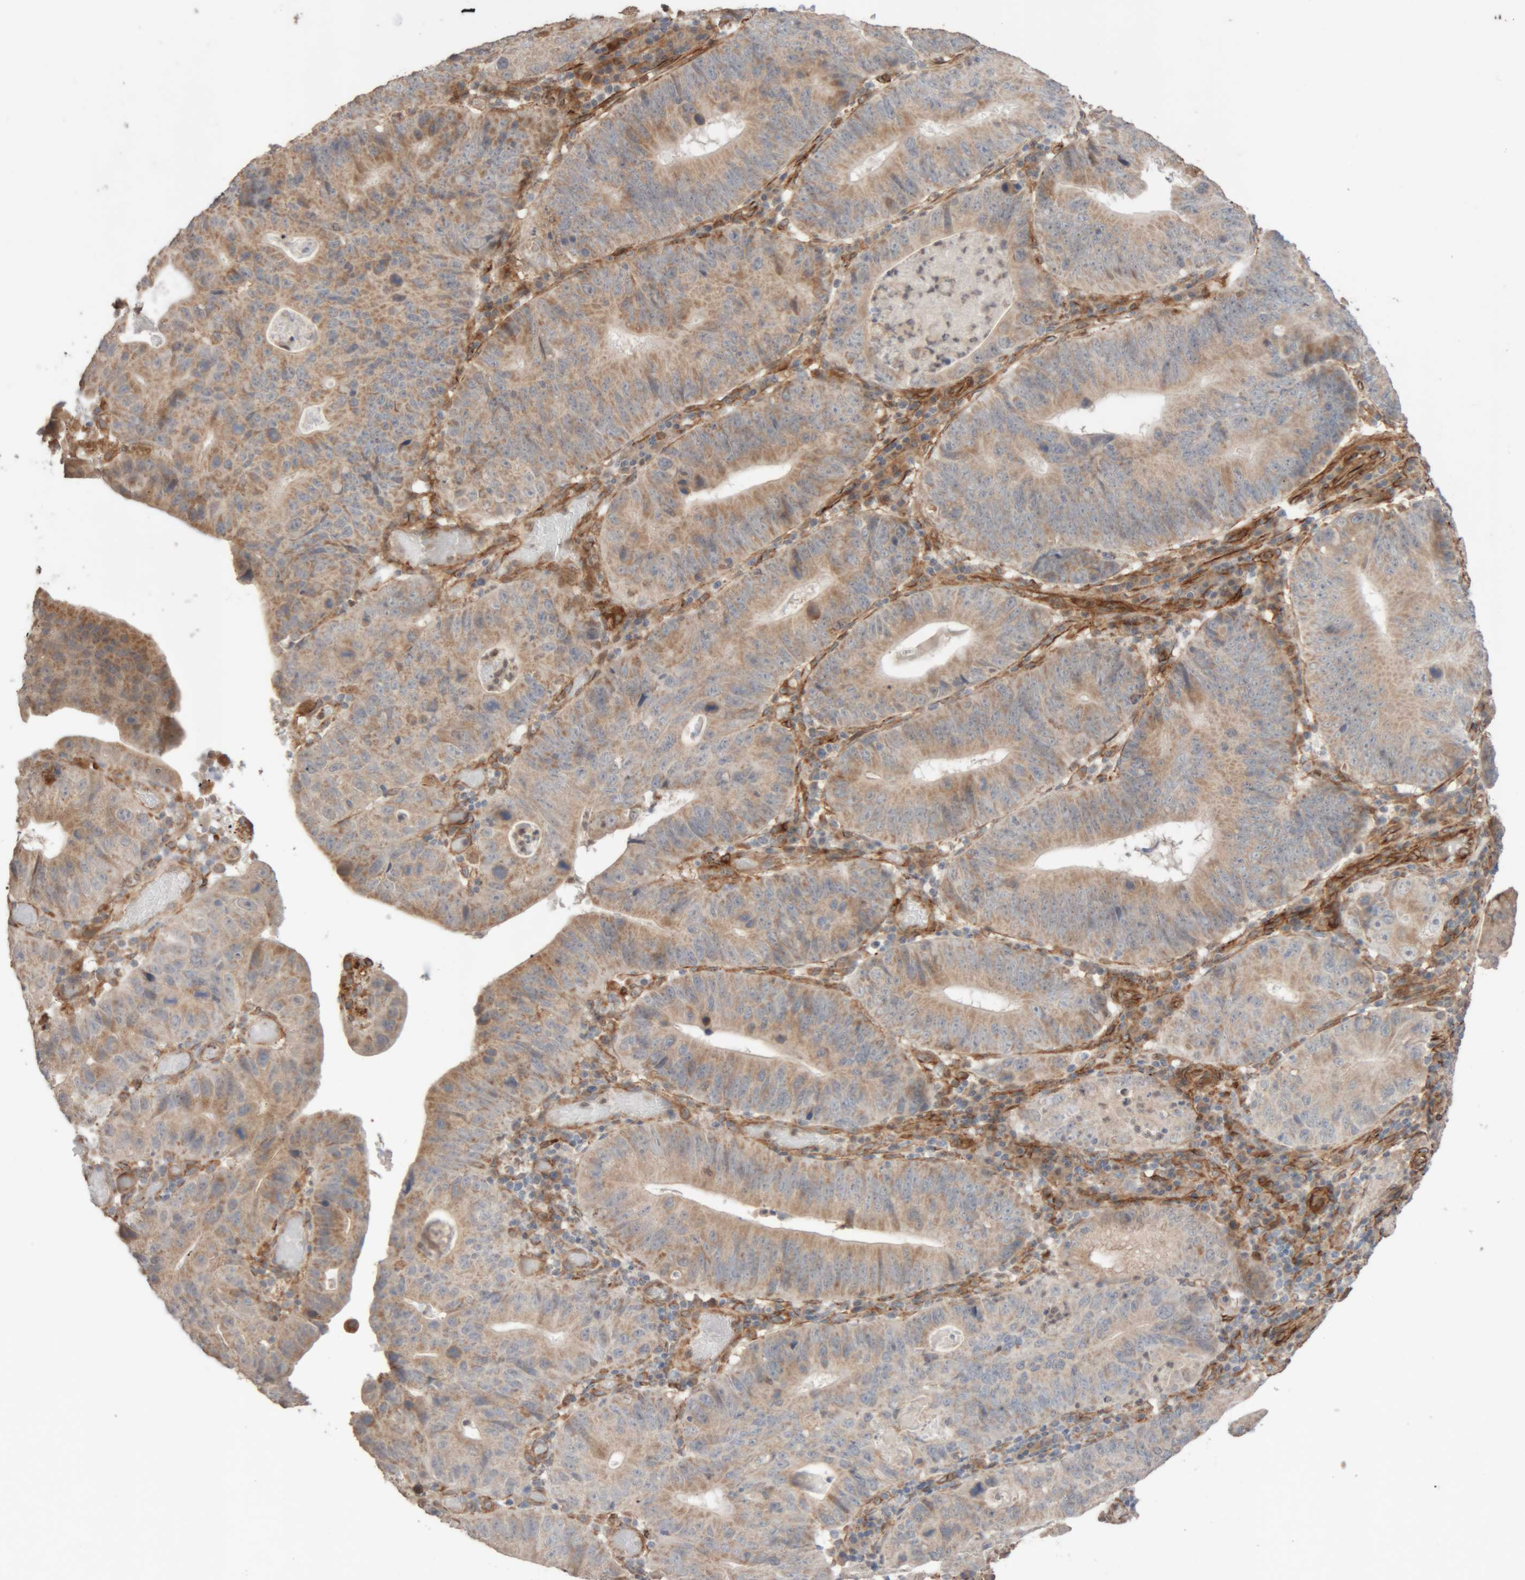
{"staining": {"intensity": "weak", "quantity": "25%-75%", "location": "cytoplasmic/membranous"}, "tissue": "stomach cancer", "cell_type": "Tumor cells", "image_type": "cancer", "snomed": [{"axis": "morphology", "description": "Adenocarcinoma, NOS"}, {"axis": "topography", "description": "Stomach"}], "caption": "A photomicrograph of stomach adenocarcinoma stained for a protein reveals weak cytoplasmic/membranous brown staining in tumor cells.", "gene": "RAB32", "patient": {"sex": "male", "age": 59}}